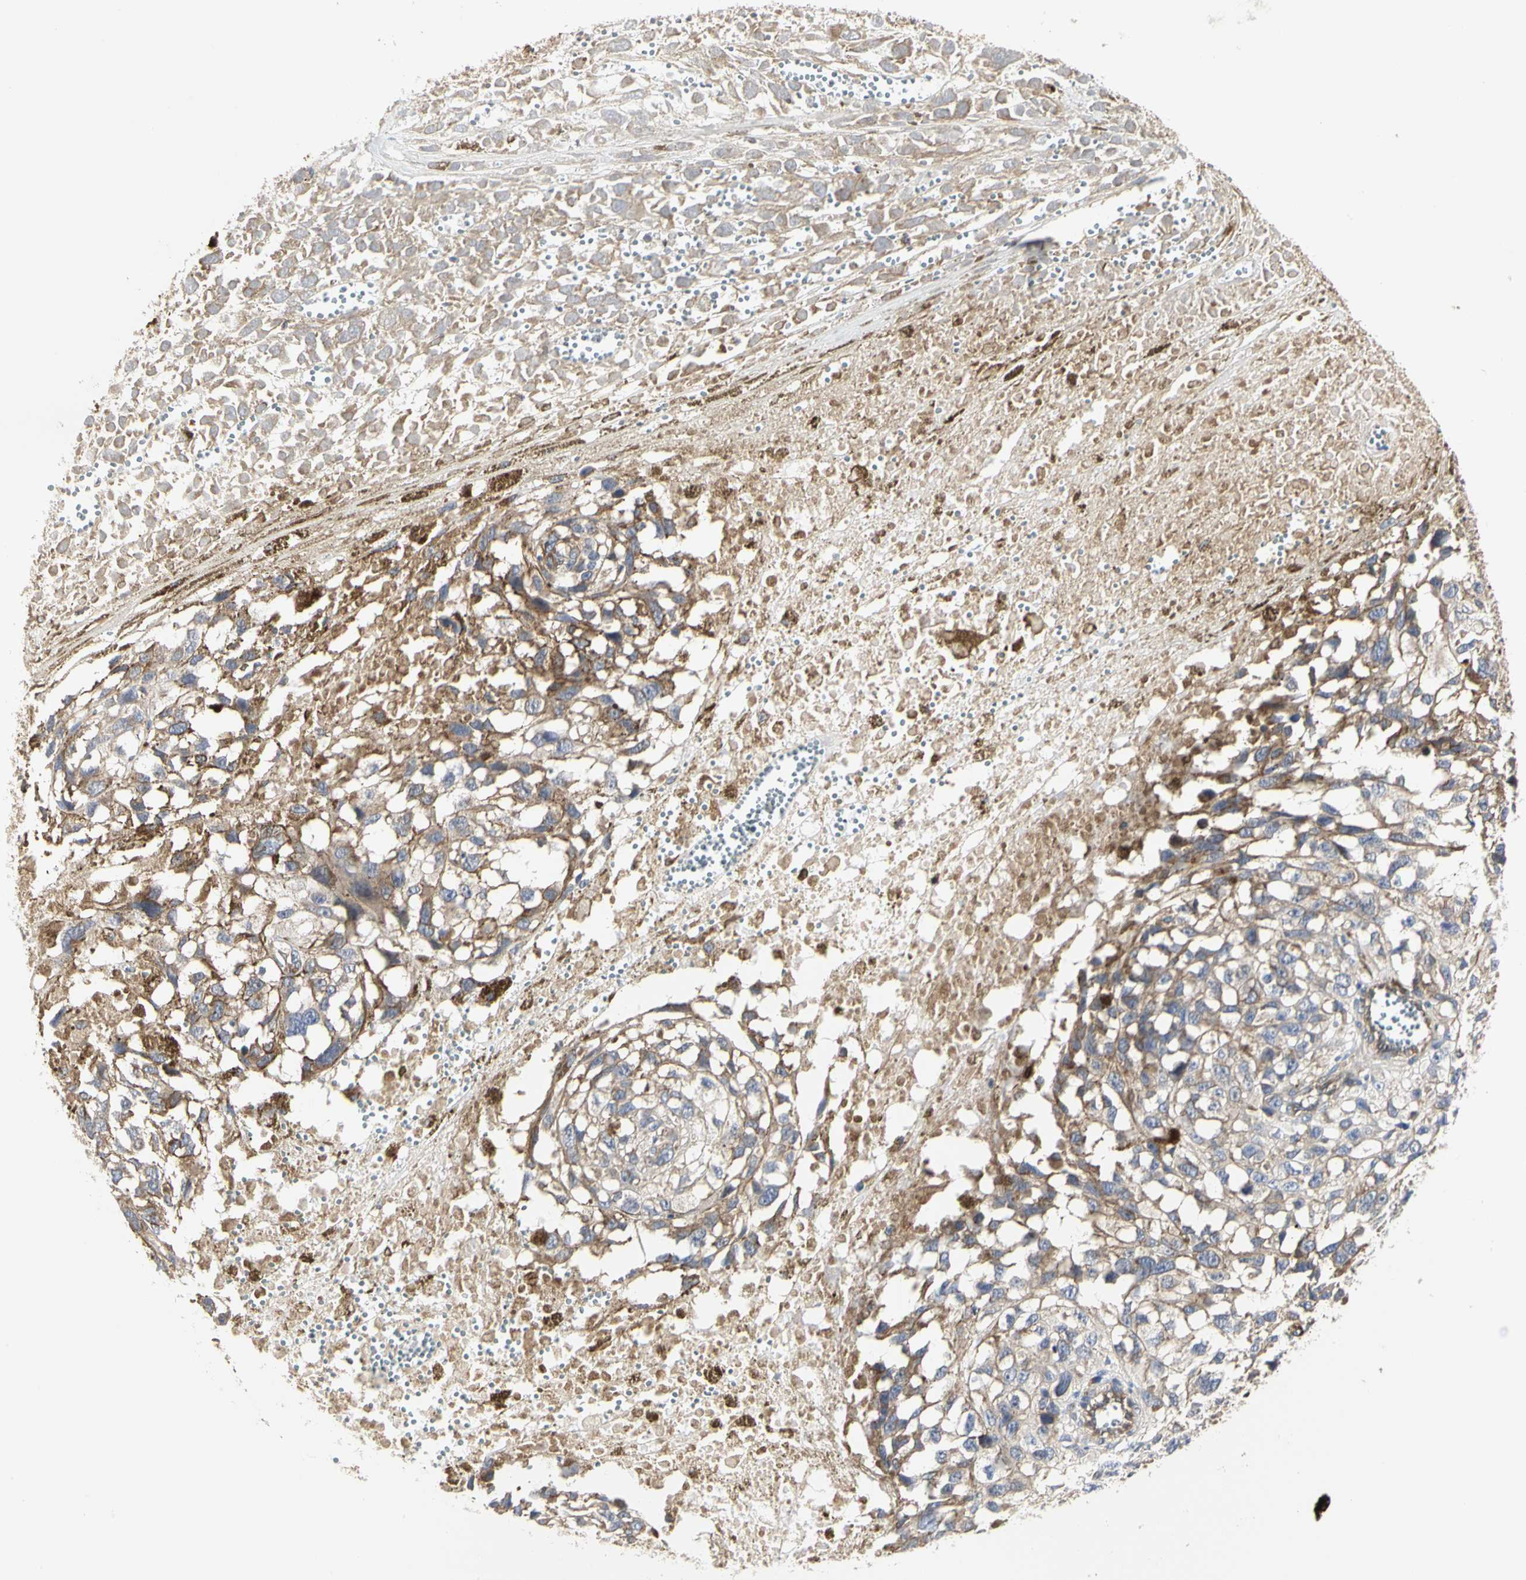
{"staining": {"intensity": "weak", "quantity": ">75%", "location": "cytoplasmic/membranous"}, "tissue": "melanoma", "cell_type": "Tumor cells", "image_type": "cancer", "snomed": [{"axis": "morphology", "description": "Malignant melanoma, Metastatic site"}, {"axis": "topography", "description": "Lymph node"}], "caption": "IHC image of malignant melanoma (metastatic site) stained for a protein (brown), which exhibits low levels of weak cytoplasmic/membranous staining in approximately >75% of tumor cells.", "gene": "NAPG", "patient": {"sex": "male", "age": 59}}